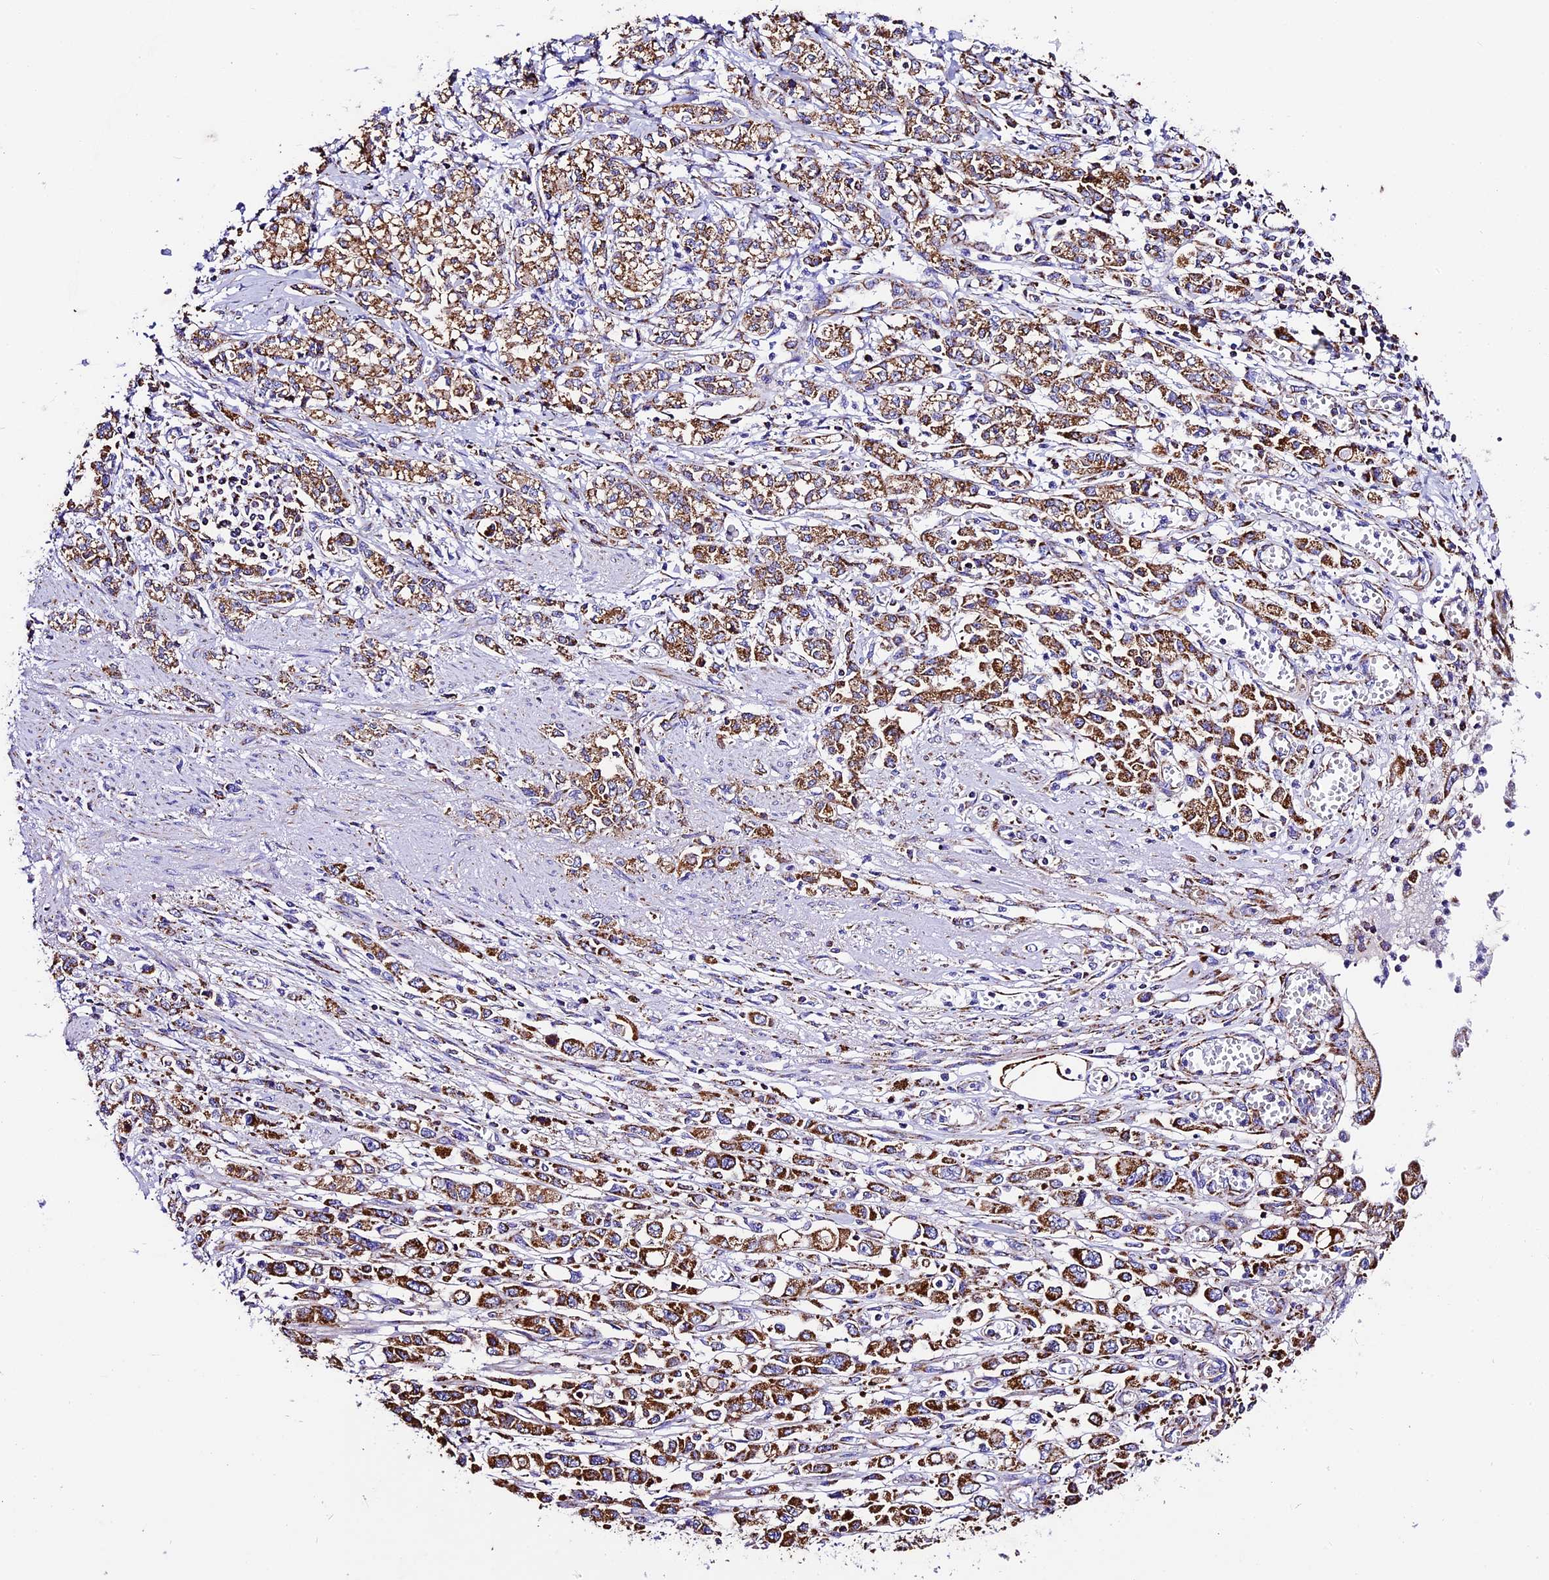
{"staining": {"intensity": "moderate", "quantity": ">75%", "location": "cytoplasmic/membranous"}, "tissue": "stomach cancer", "cell_type": "Tumor cells", "image_type": "cancer", "snomed": [{"axis": "morphology", "description": "Adenocarcinoma, NOS"}, {"axis": "topography", "description": "Stomach"}], "caption": "An immunohistochemistry (IHC) image of neoplastic tissue is shown. Protein staining in brown highlights moderate cytoplasmic/membranous positivity in stomach cancer within tumor cells.", "gene": "DCAF5", "patient": {"sex": "female", "age": 76}}